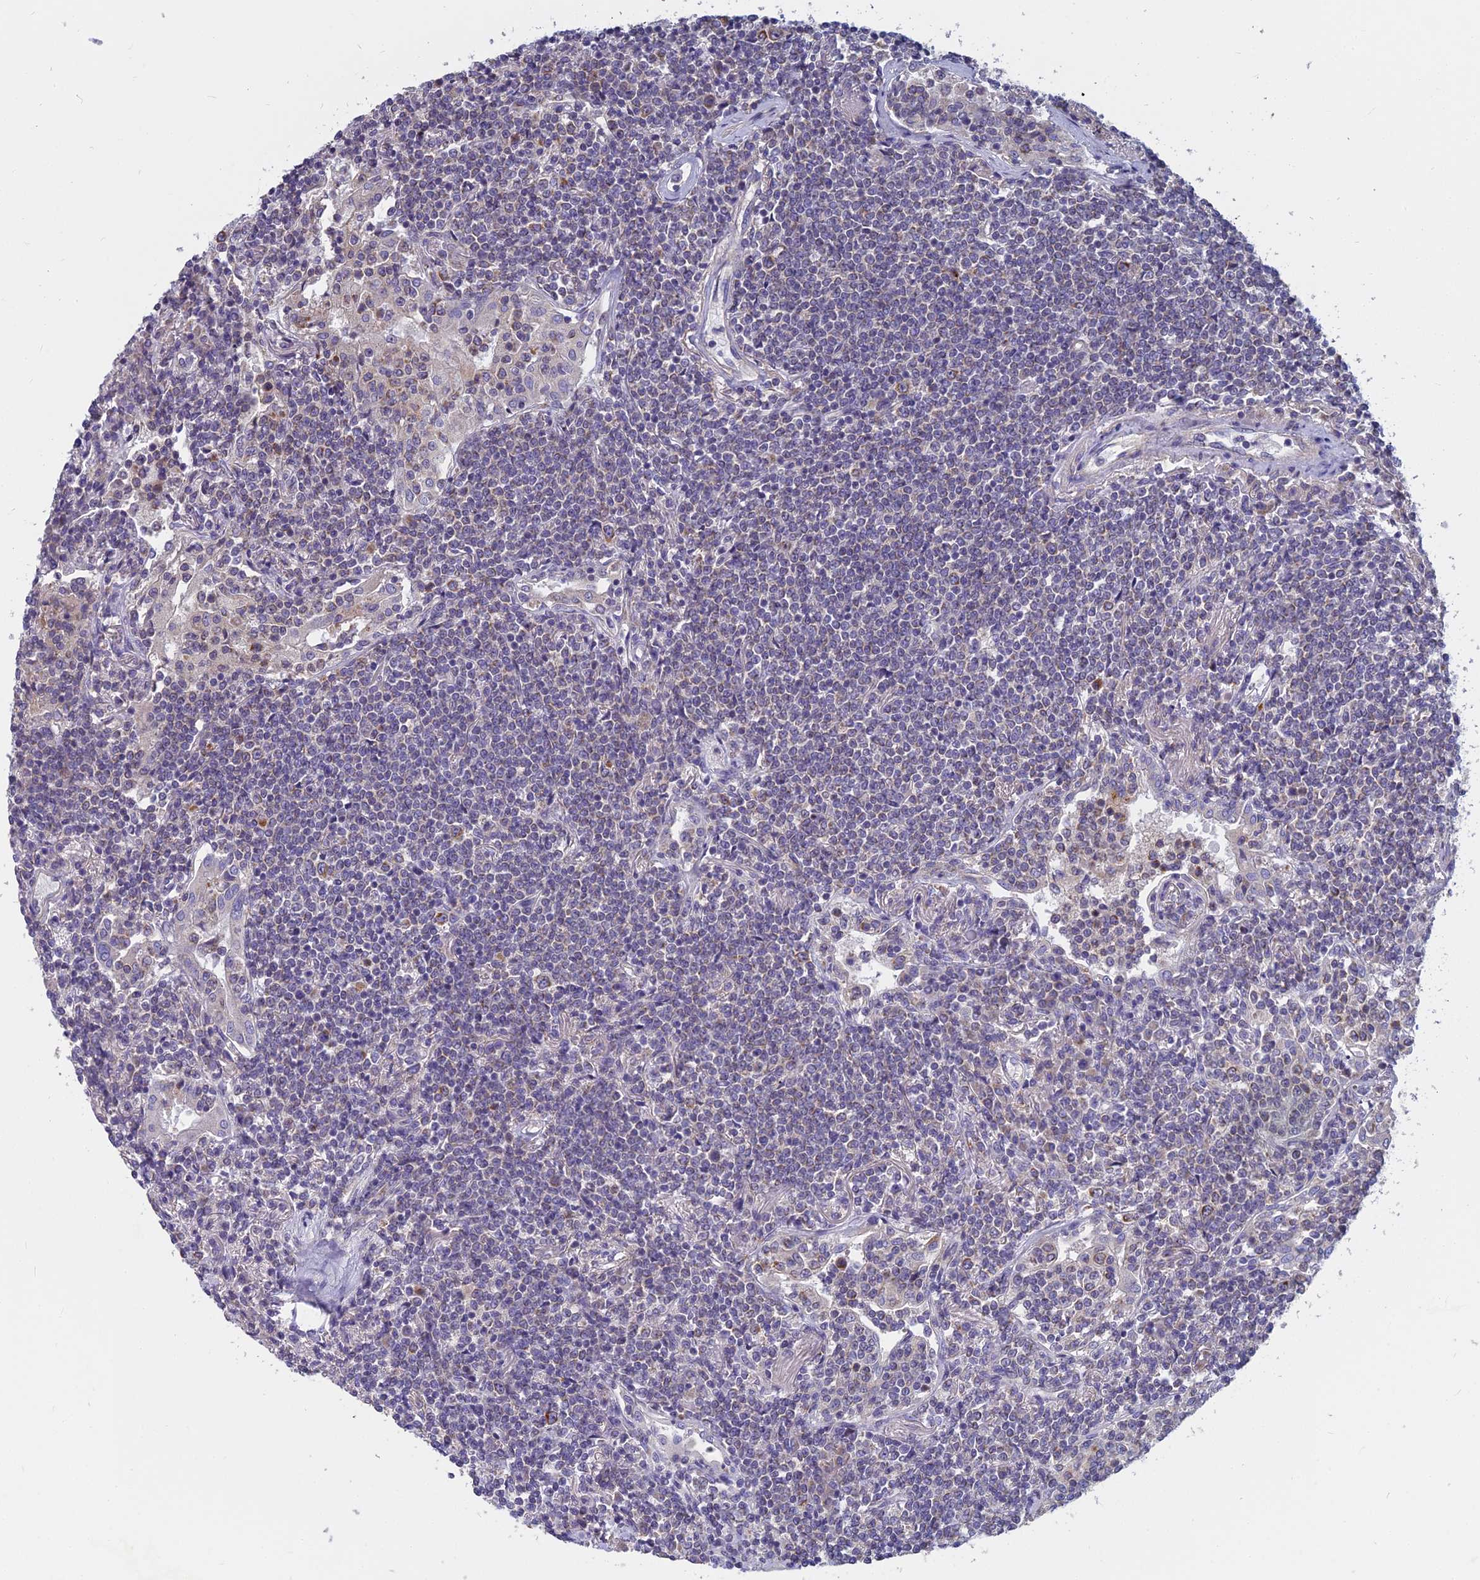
{"staining": {"intensity": "negative", "quantity": "none", "location": "none"}, "tissue": "lymphoma", "cell_type": "Tumor cells", "image_type": "cancer", "snomed": [{"axis": "morphology", "description": "Malignant lymphoma, non-Hodgkin's type, Low grade"}, {"axis": "topography", "description": "Lung"}], "caption": "IHC micrograph of neoplastic tissue: human lymphoma stained with DAB displays no significant protein positivity in tumor cells. (DAB immunohistochemistry, high magnification).", "gene": "COX20", "patient": {"sex": "female", "age": 71}}